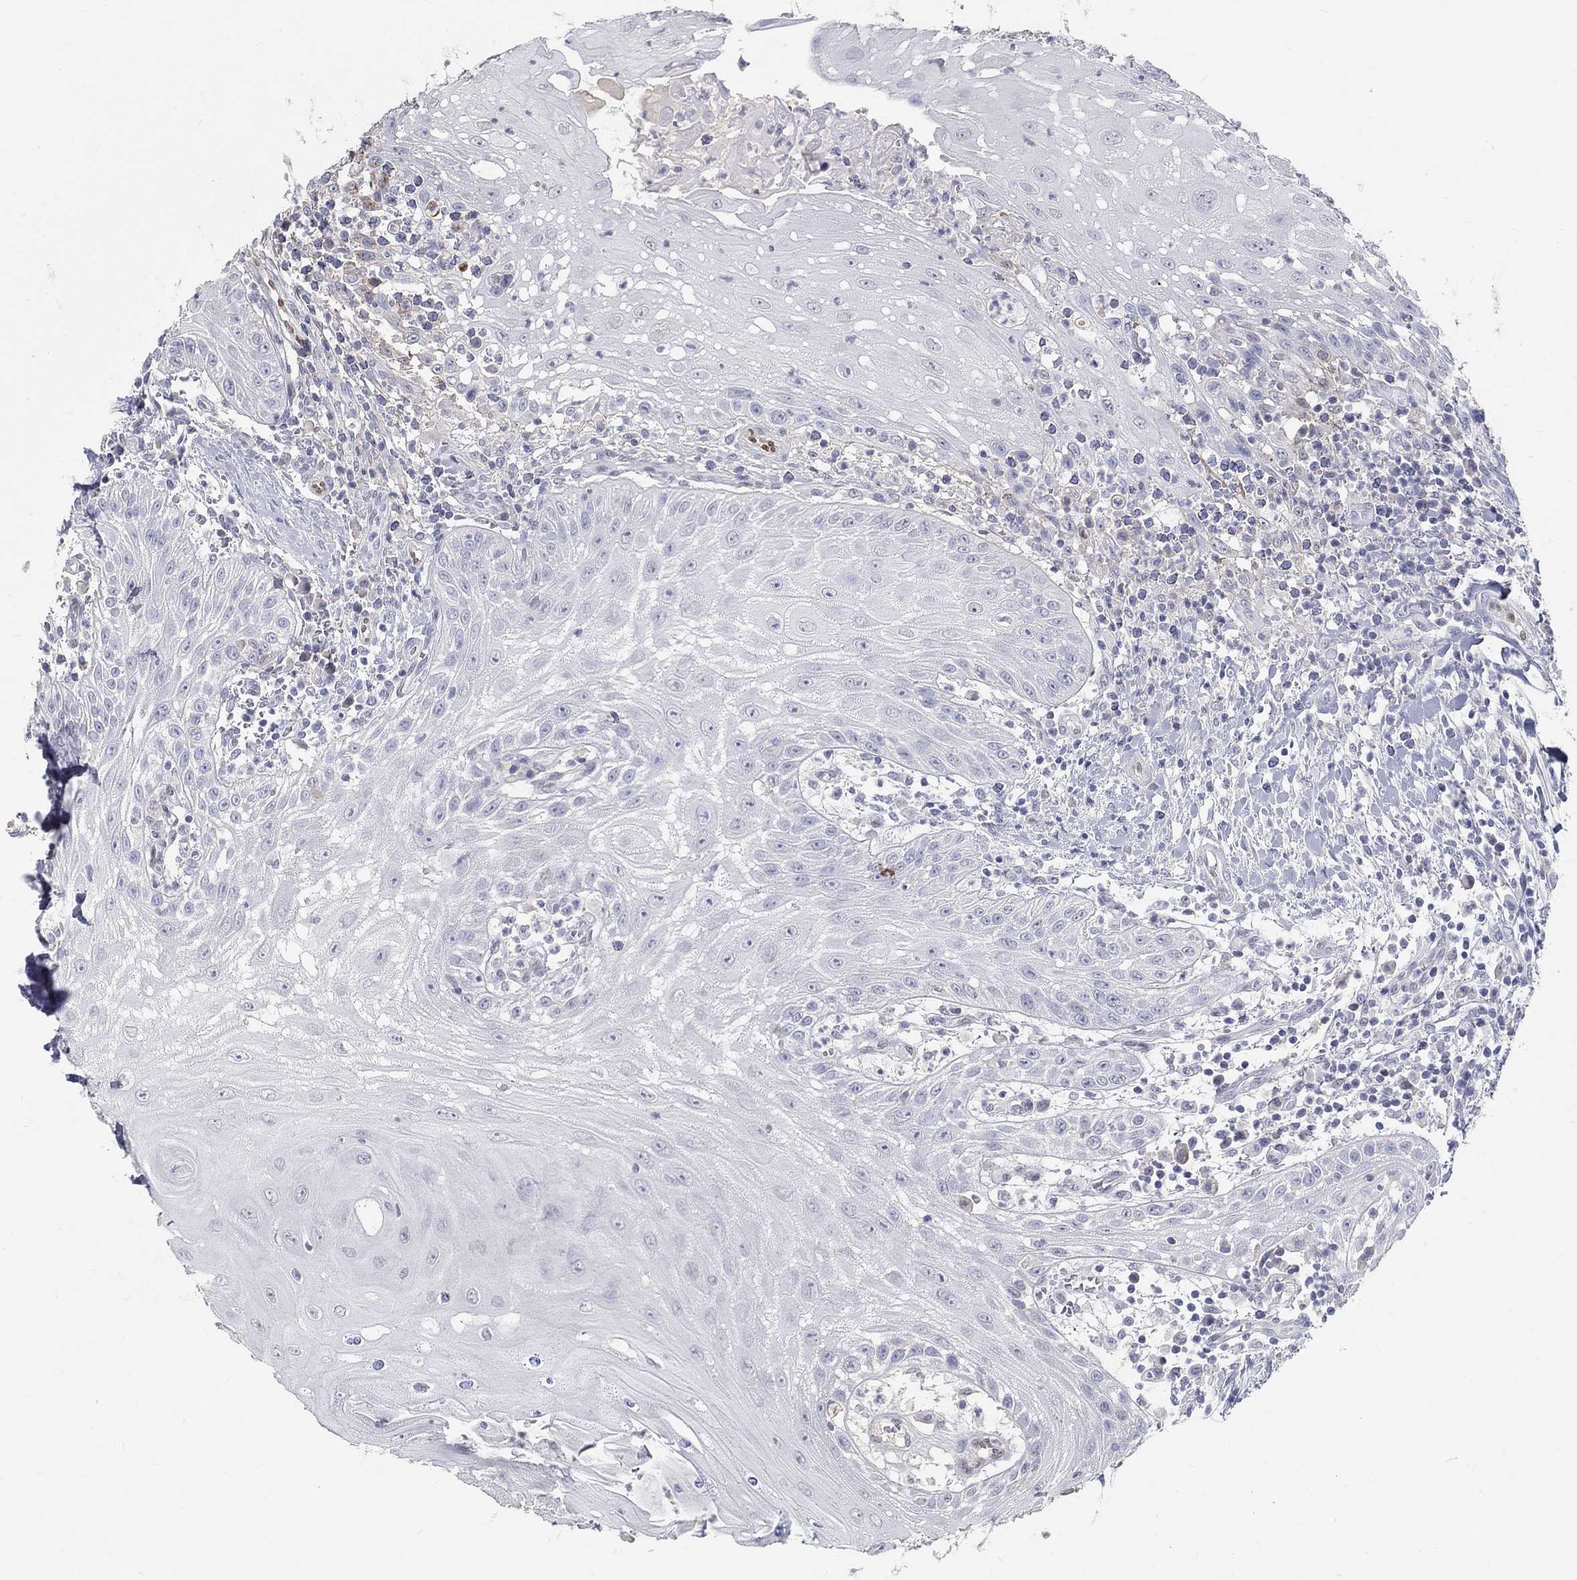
{"staining": {"intensity": "negative", "quantity": "none", "location": "none"}, "tissue": "head and neck cancer", "cell_type": "Tumor cells", "image_type": "cancer", "snomed": [{"axis": "morphology", "description": "Squamous cell carcinoma, NOS"}, {"axis": "topography", "description": "Oral tissue"}, {"axis": "topography", "description": "Head-Neck"}], "caption": "This is a photomicrograph of immunohistochemistry (IHC) staining of squamous cell carcinoma (head and neck), which shows no positivity in tumor cells.", "gene": "FGF2", "patient": {"sex": "male", "age": 58}}